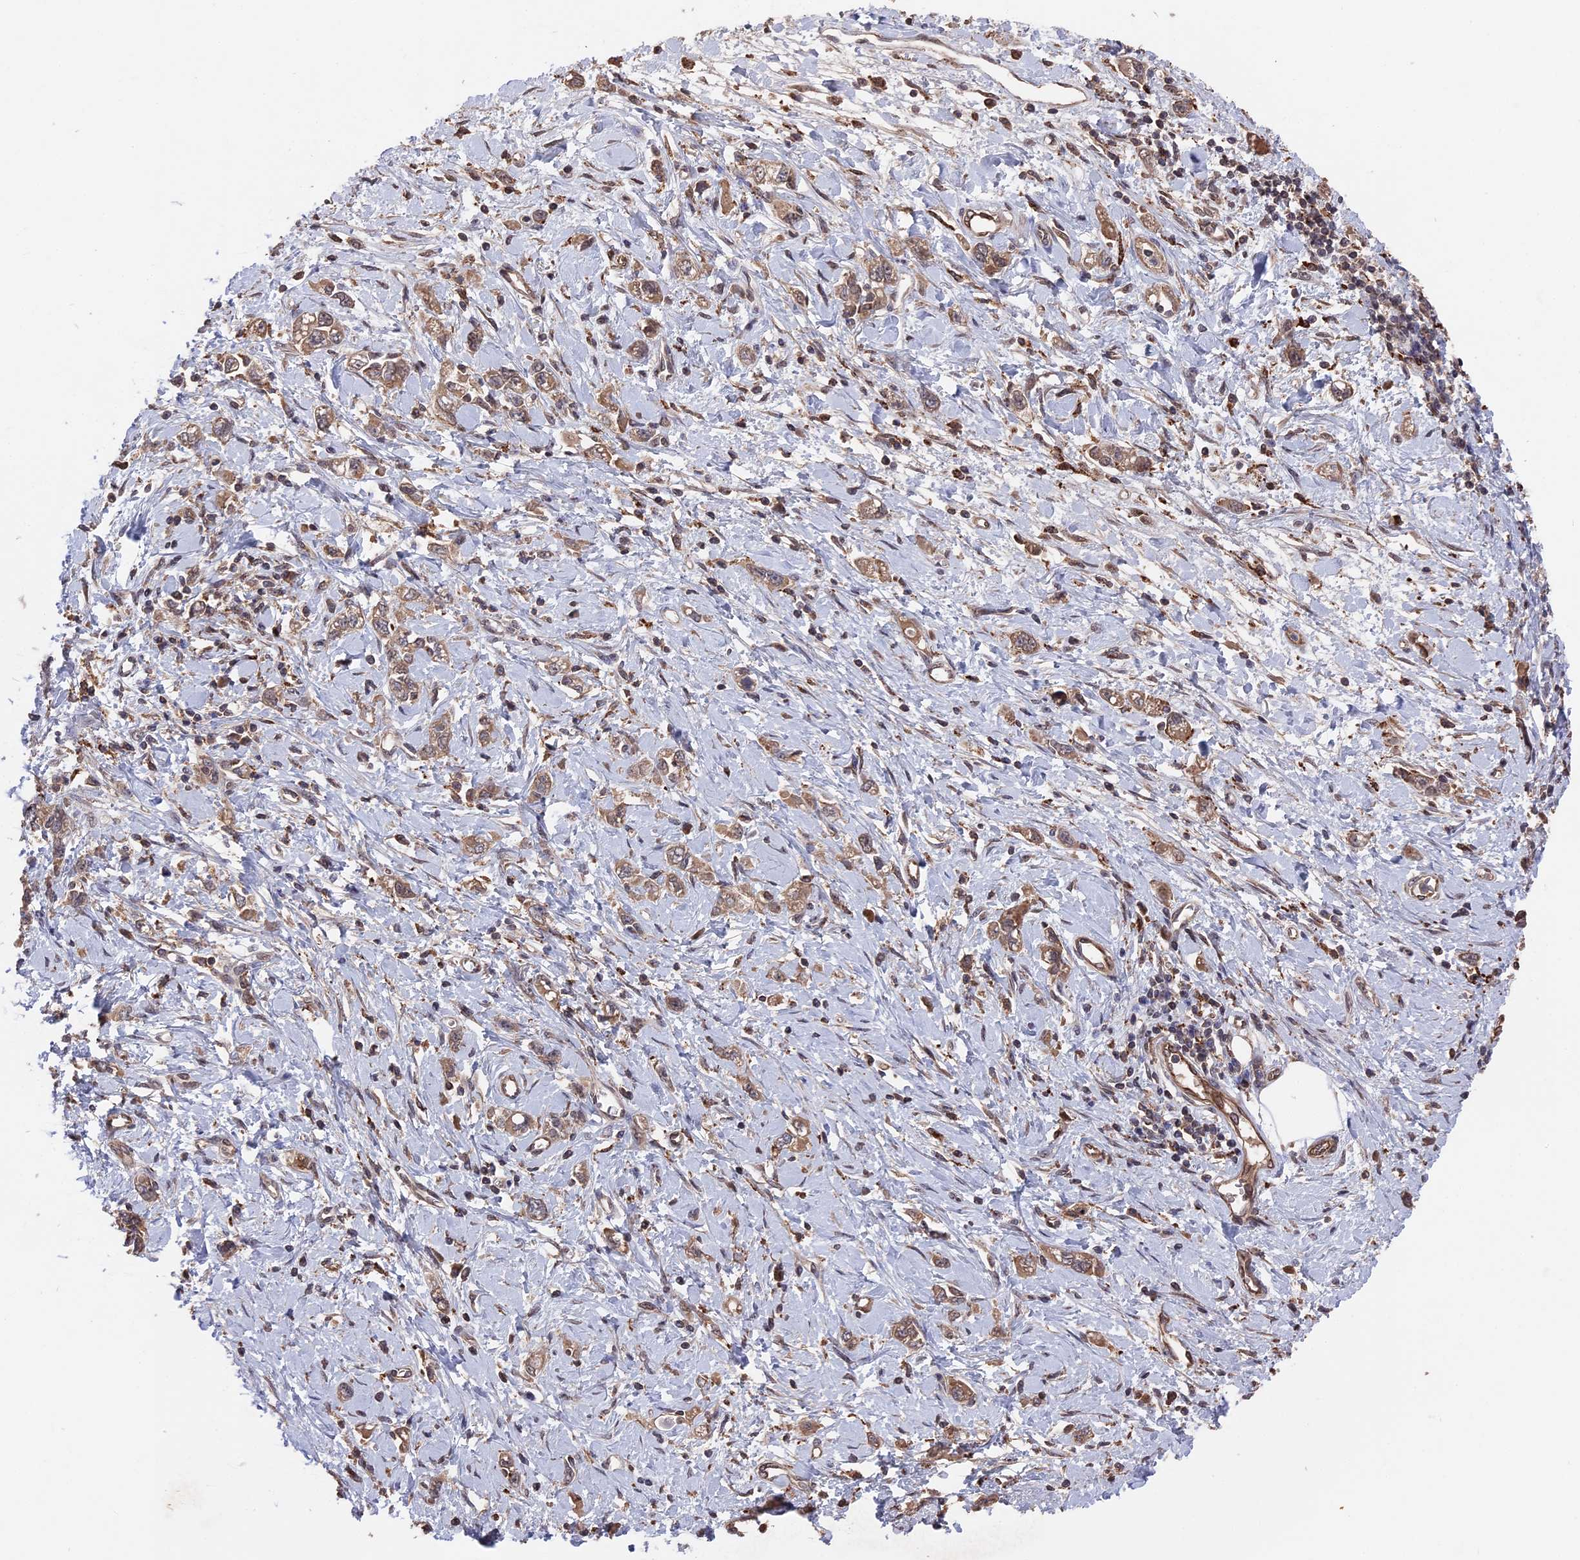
{"staining": {"intensity": "weak", "quantity": ">75%", "location": "cytoplasmic/membranous"}, "tissue": "stomach cancer", "cell_type": "Tumor cells", "image_type": "cancer", "snomed": [{"axis": "morphology", "description": "Adenocarcinoma, NOS"}, {"axis": "topography", "description": "Stomach"}], "caption": "Human stomach adenocarcinoma stained with a protein marker shows weak staining in tumor cells.", "gene": "TELO2", "patient": {"sex": "female", "age": 76}}